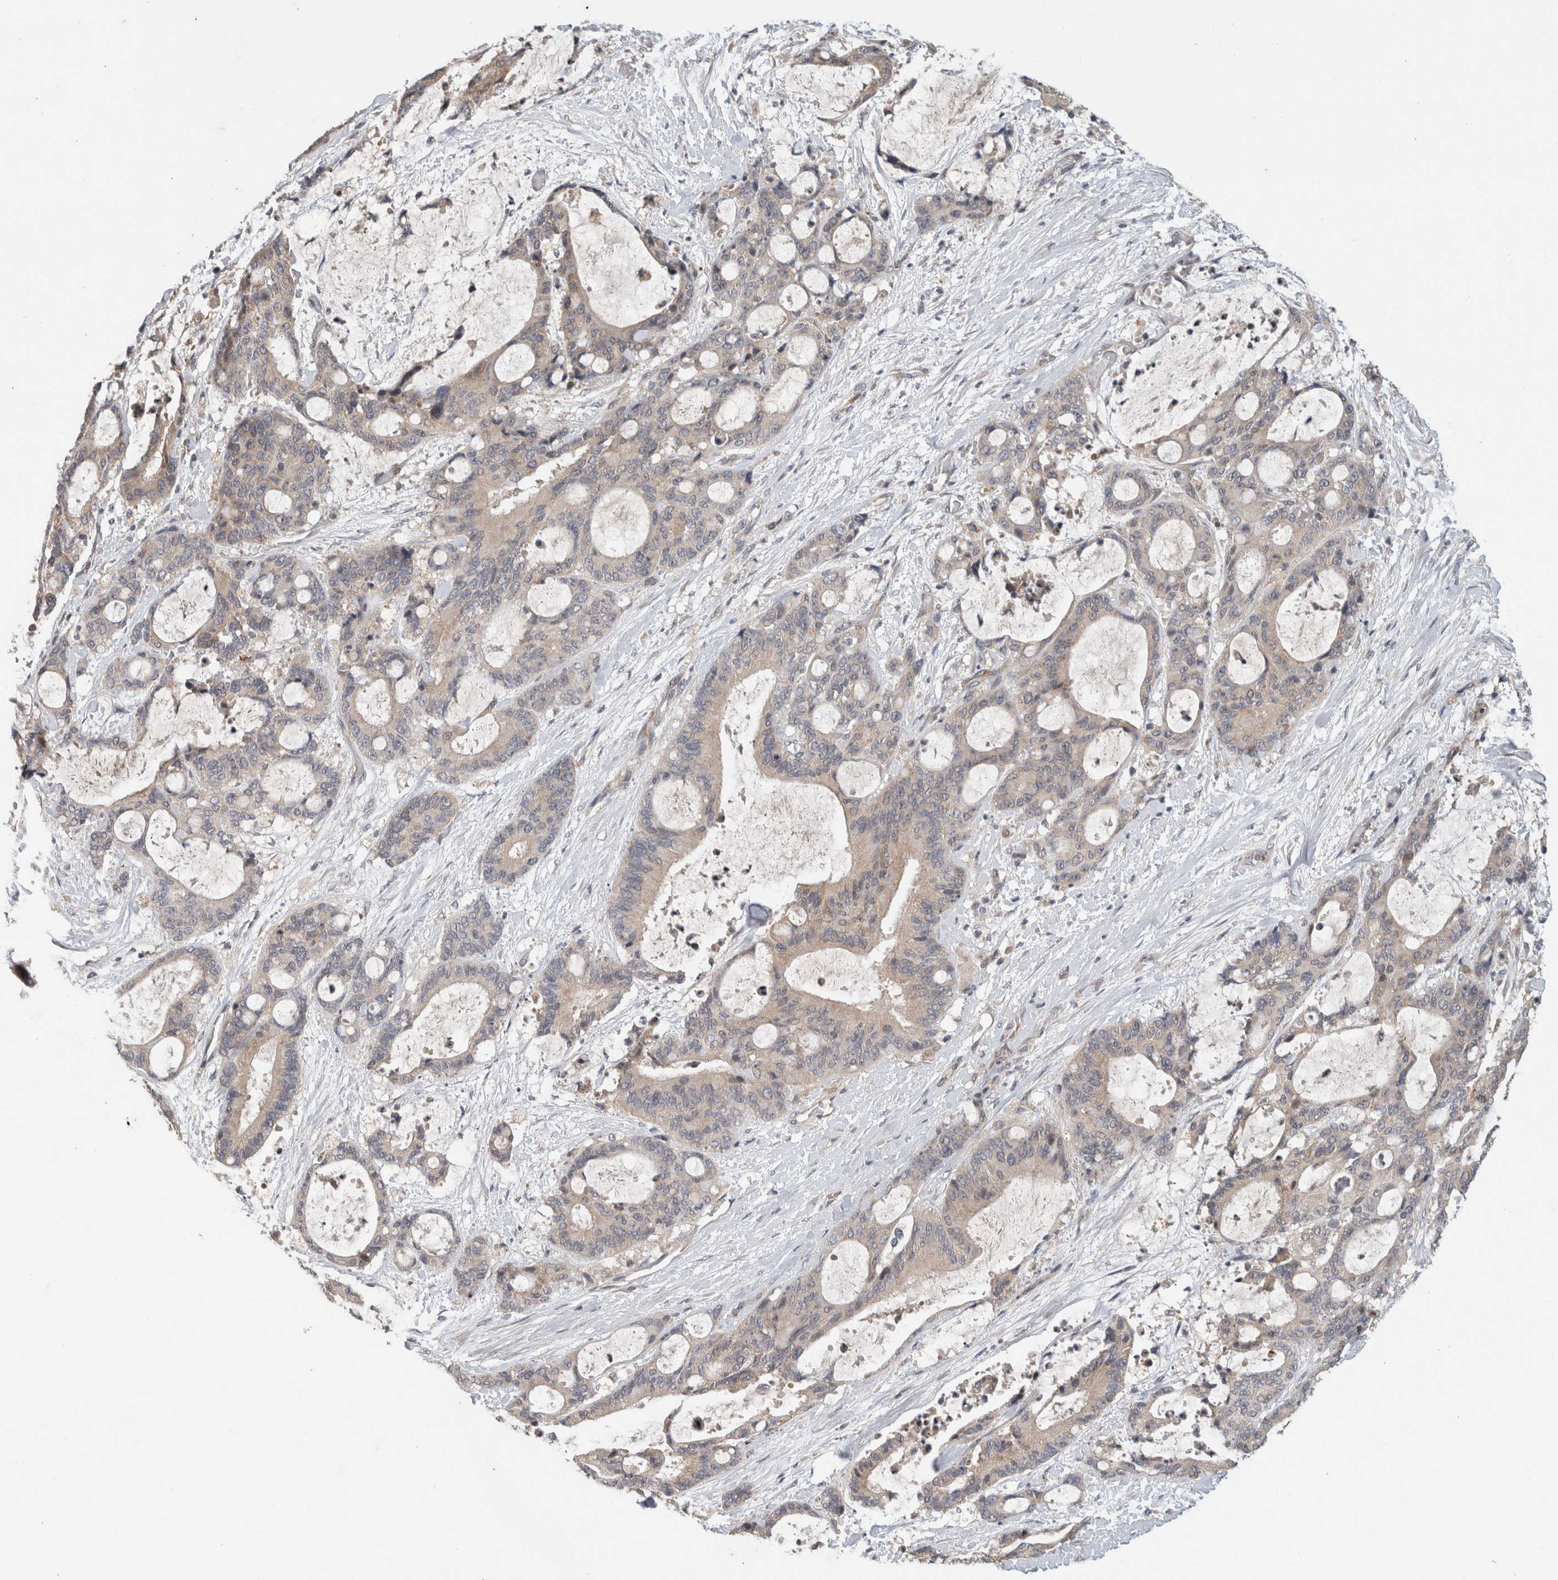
{"staining": {"intensity": "negative", "quantity": "none", "location": "none"}, "tissue": "liver cancer", "cell_type": "Tumor cells", "image_type": "cancer", "snomed": [{"axis": "morphology", "description": "Cholangiocarcinoma"}, {"axis": "topography", "description": "Liver"}], "caption": "An image of liver cancer stained for a protein displays no brown staining in tumor cells. (Brightfield microscopy of DAB IHC at high magnification).", "gene": "SGK1", "patient": {"sex": "female", "age": 73}}